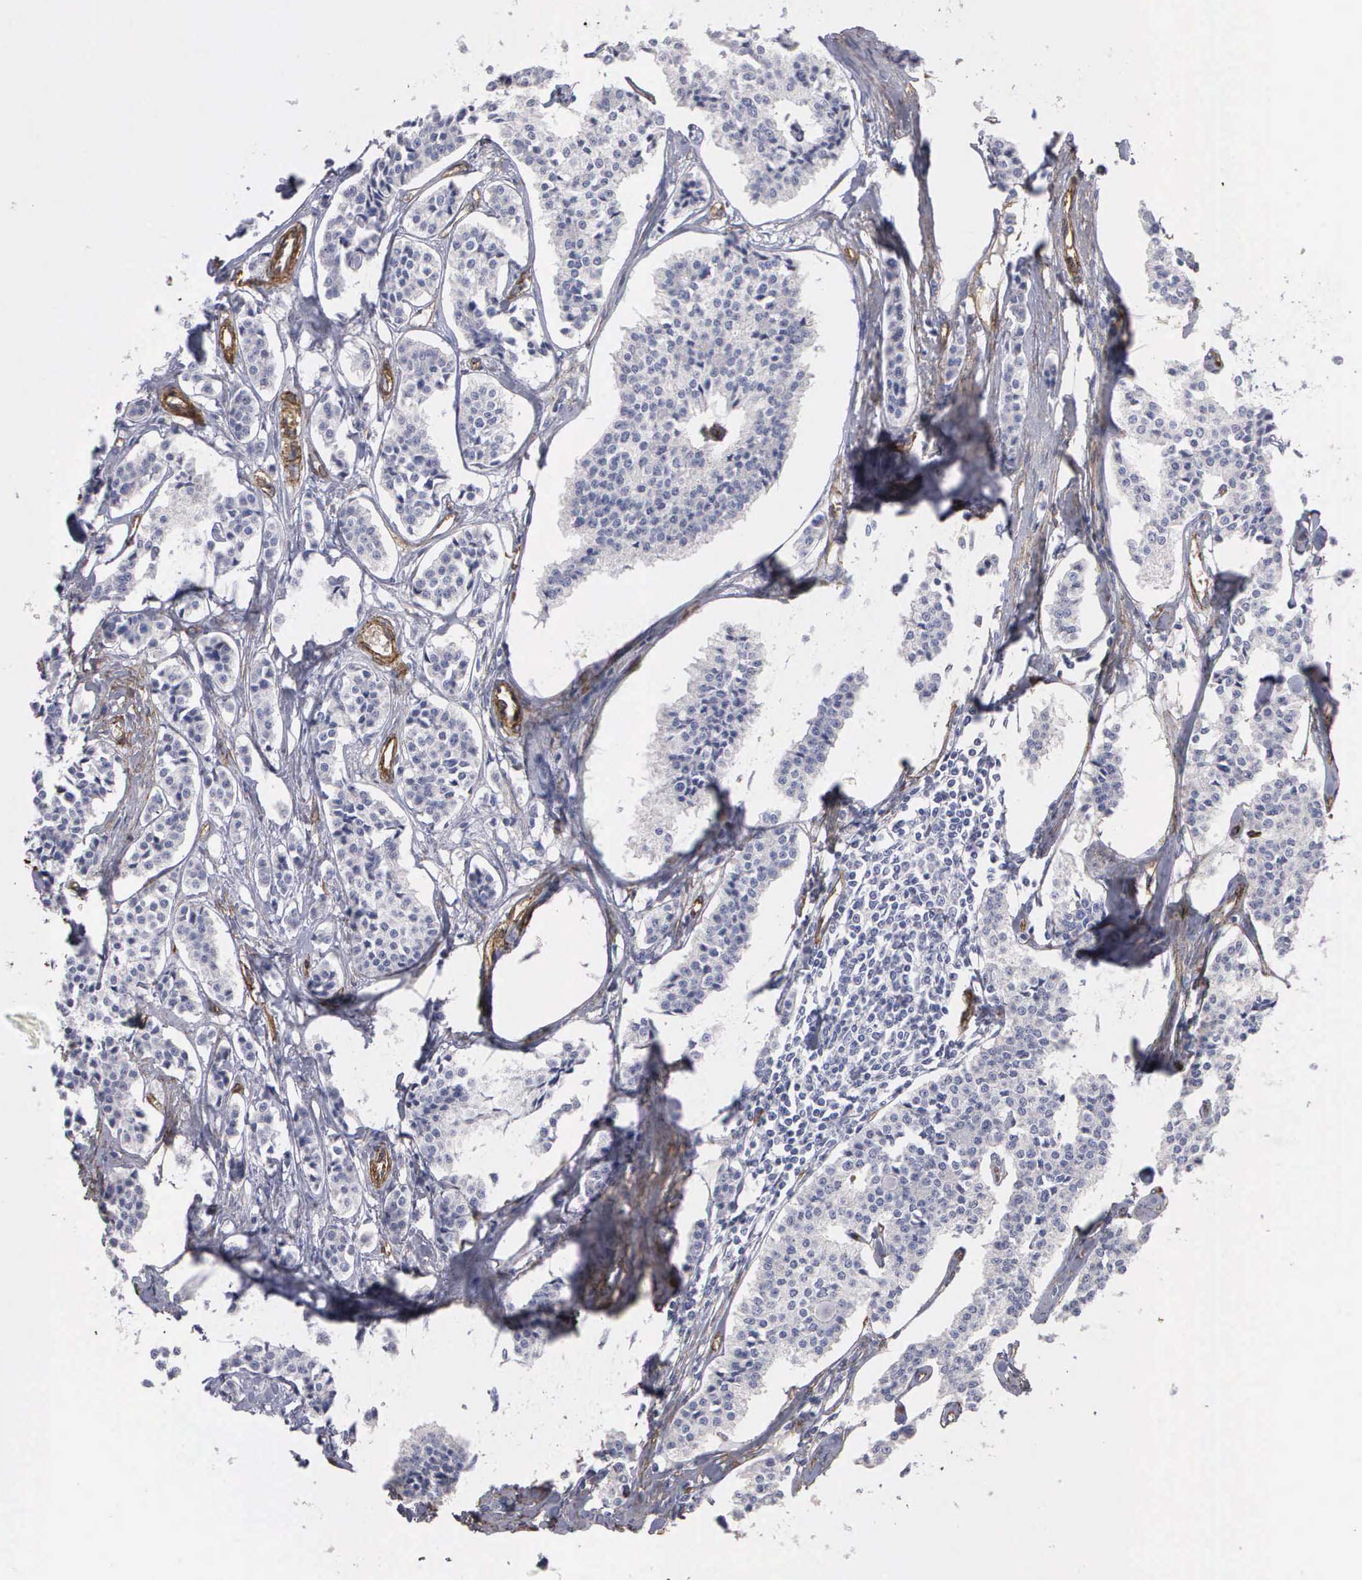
{"staining": {"intensity": "negative", "quantity": "none", "location": "none"}, "tissue": "carcinoid", "cell_type": "Tumor cells", "image_type": "cancer", "snomed": [{"axis": "morphology", "description": "Carcinoid, malignant, NOS"}, {"axis": "topography", "description": "Small intestine"}], "caption": "Protein analysis of carcinoid displays no significant staining in tumor cells.", "gene": "MAGEB10", "patient": {"sex": "male", "age": 63}}